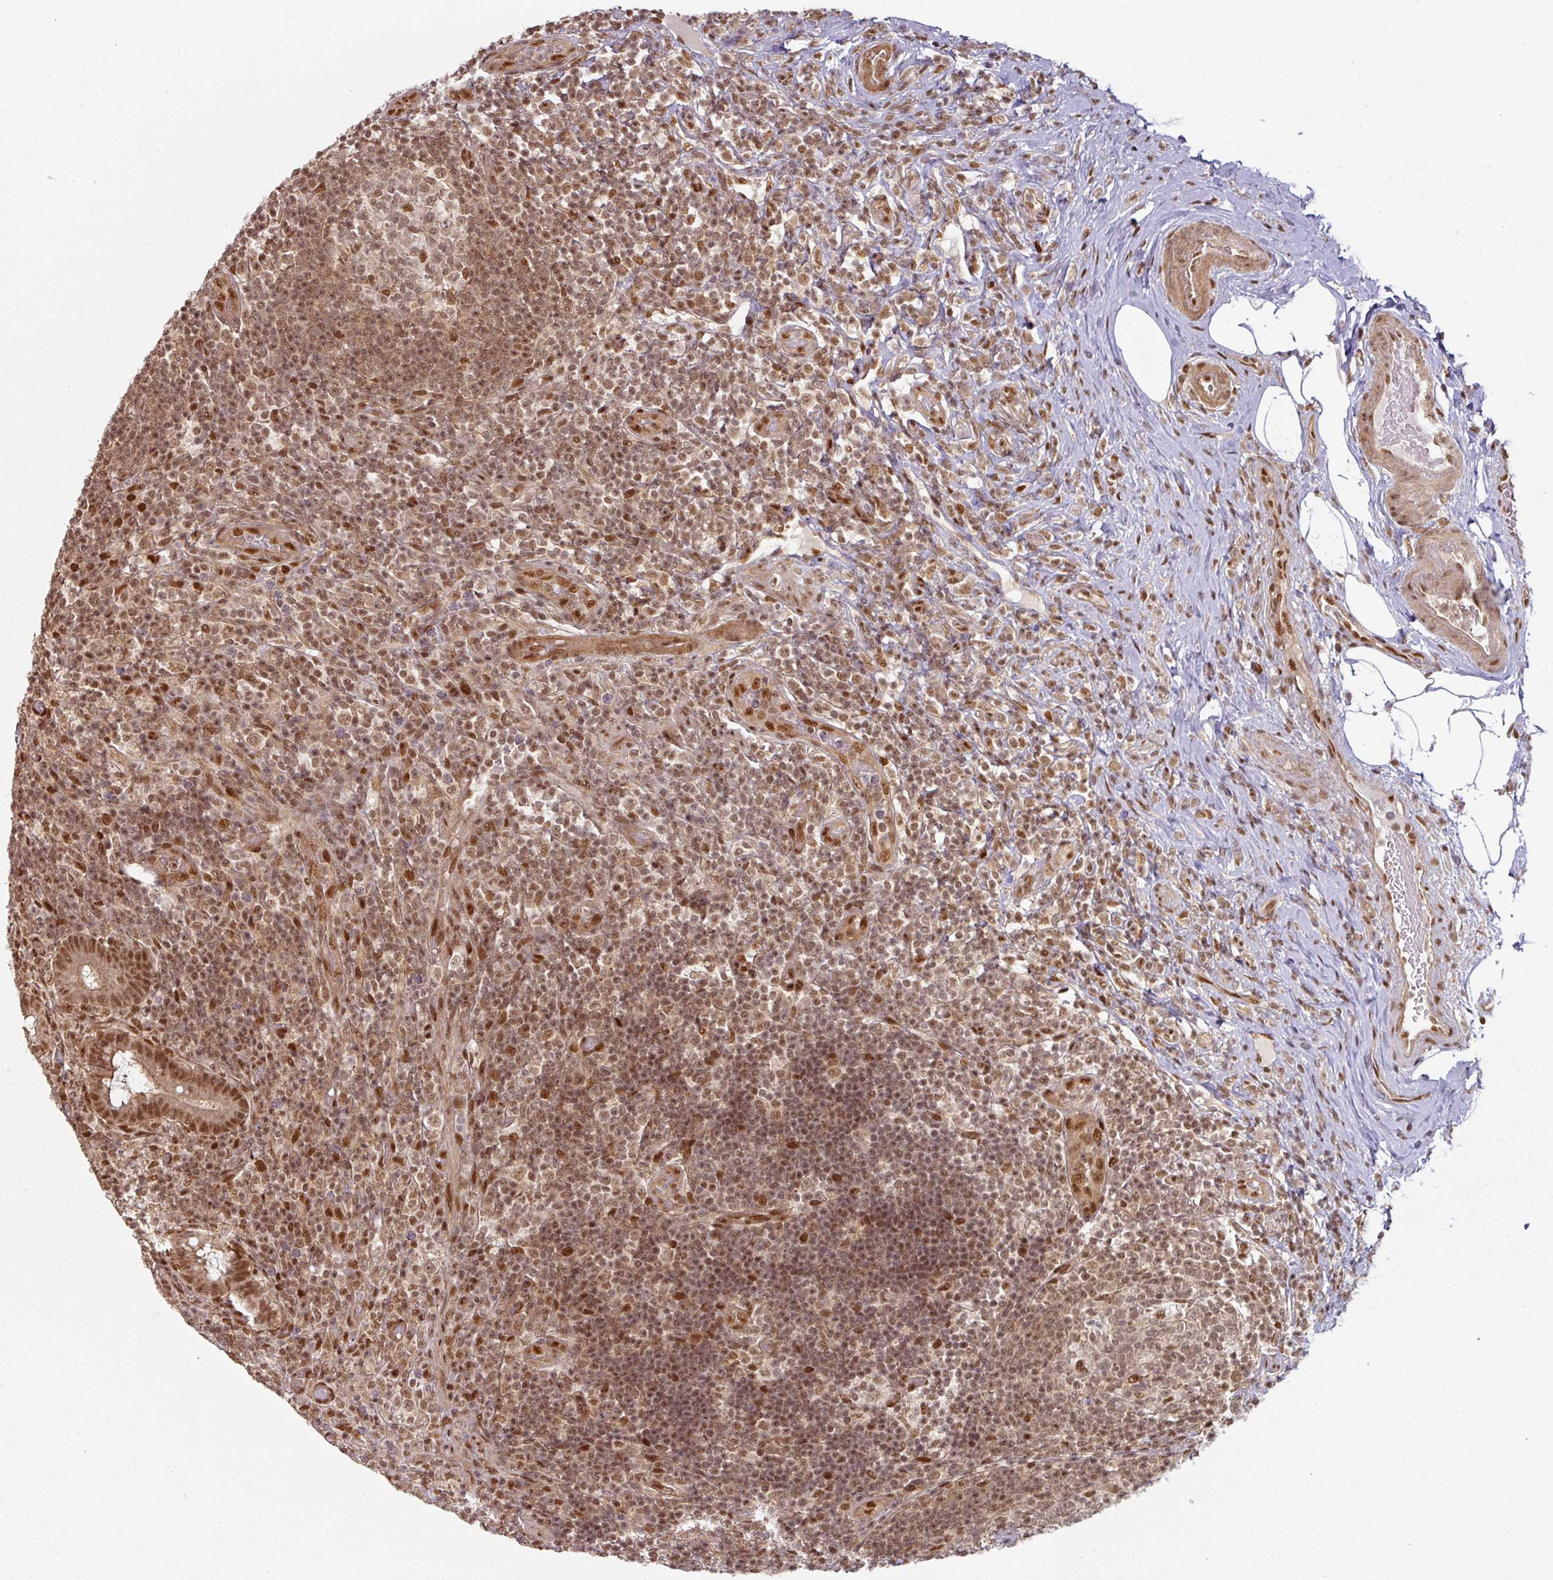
{"staining": {"intensity": "moderate", "quantity": ">75%", "location": "nuclear"}, "tissue": "appendix", "cell_type": "Glandular cells", "image_type": "normal", "snomed": [{"axis": "morphology", "description": "Normal tissue, NOS"}, {"axis": "topography", "description": "Appendix"}], "caption": "Glandular cells demonstrate medium levels of moderate nuclear positivity in approximately >75% of cells in unremarkable appendix. (brown staining indicates protein expression, while blue staining denotes nuclei).", "gene": "SIK3", "patient": {"sex": "female", "age": 43}}